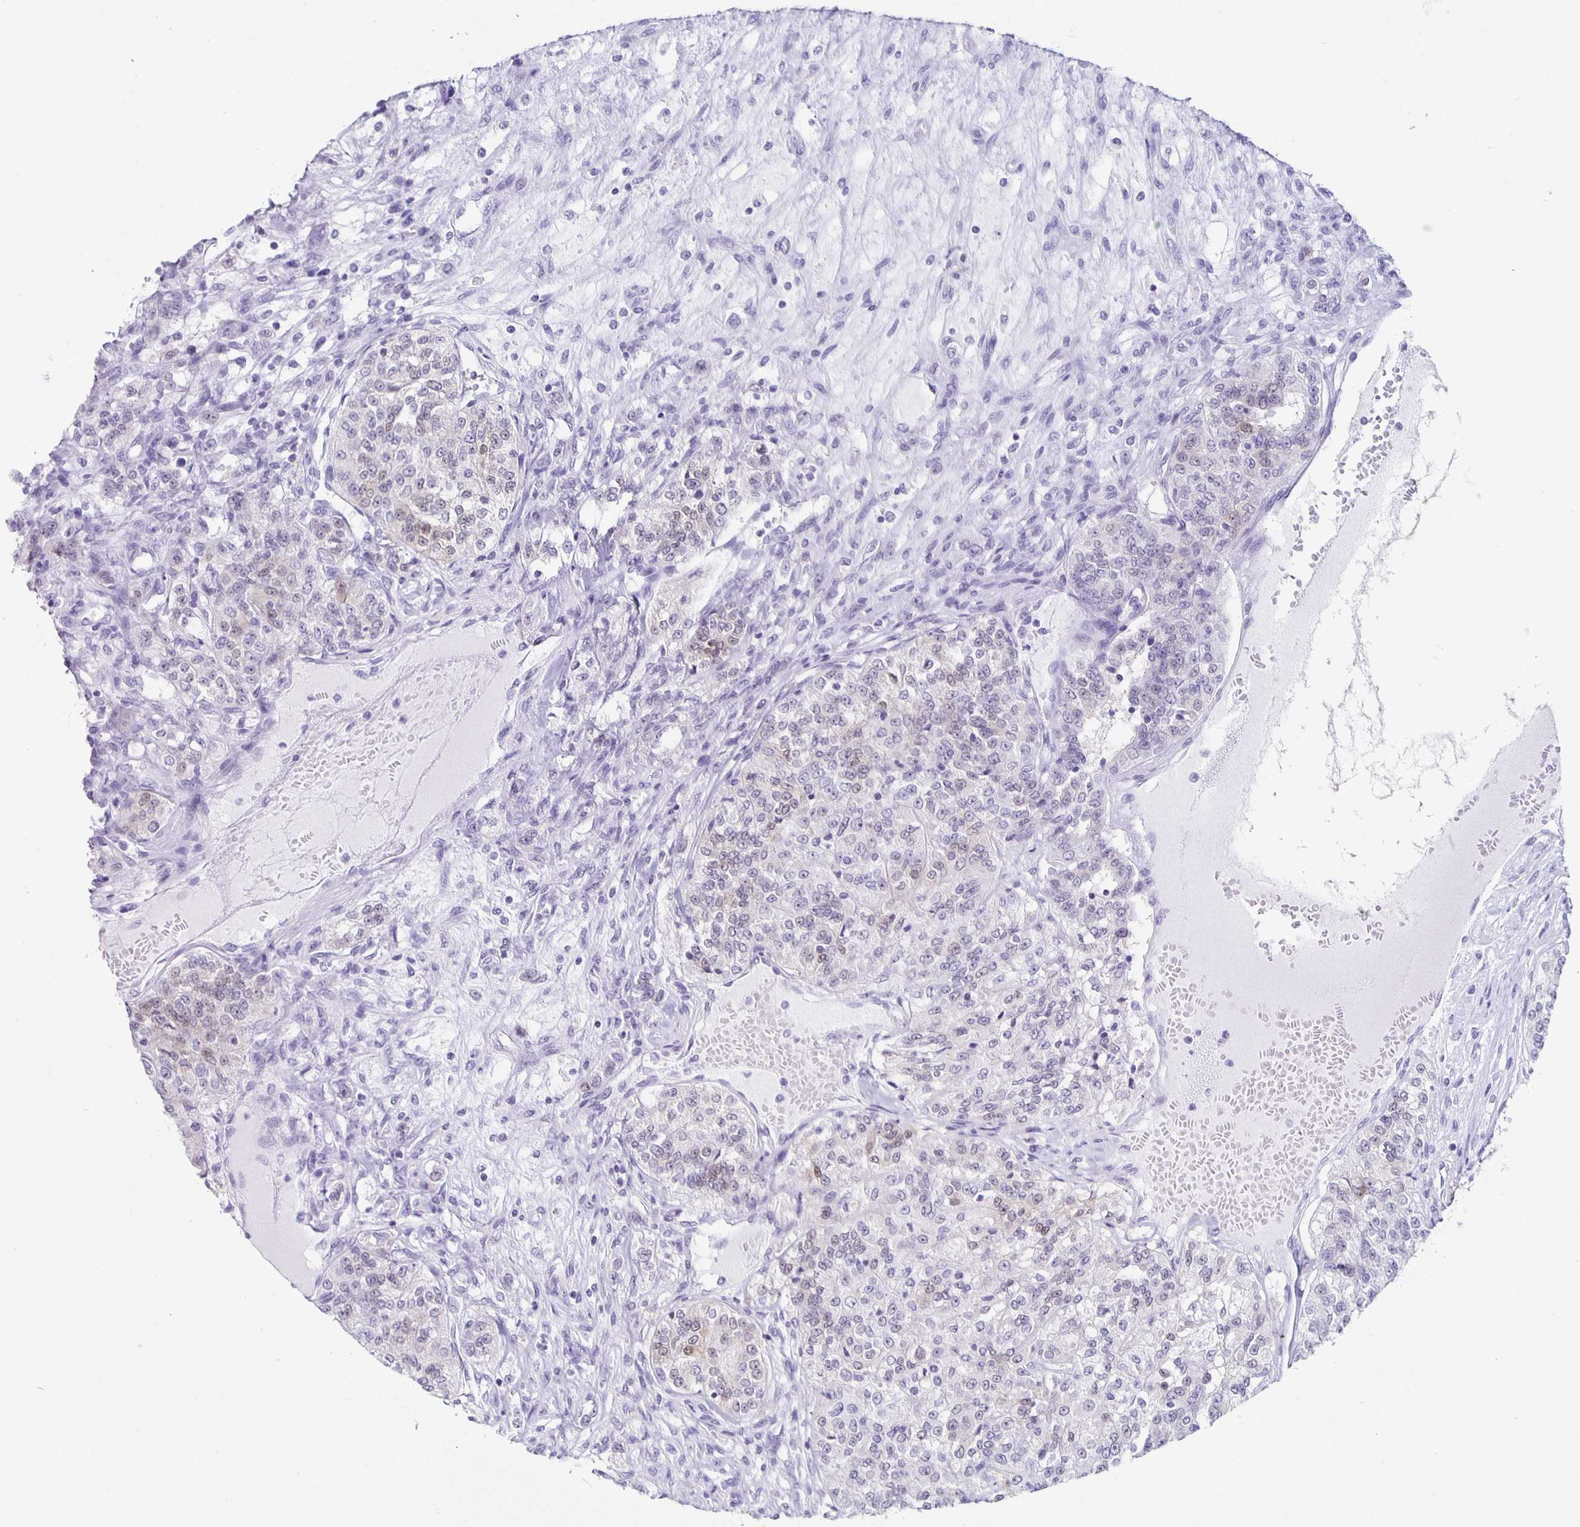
{"staining": {"intensity": "negative", "quantity": "none", "location": "none"}, "tissue": "renal cancer", "cell_type": "Tumor cells", "image_type": "cancer", "snomed": [{"axis": "morphology", "description": "Adenocarcinoma, NOS"}, {"axis": "topography", "description": "Kidney"}], "caption": "Renal cancer was stained to show a protein in brown. There is no significant positivity in tumor cells.", "gene": "TPPP", "patient": {"sex": "female", "age": 63}}